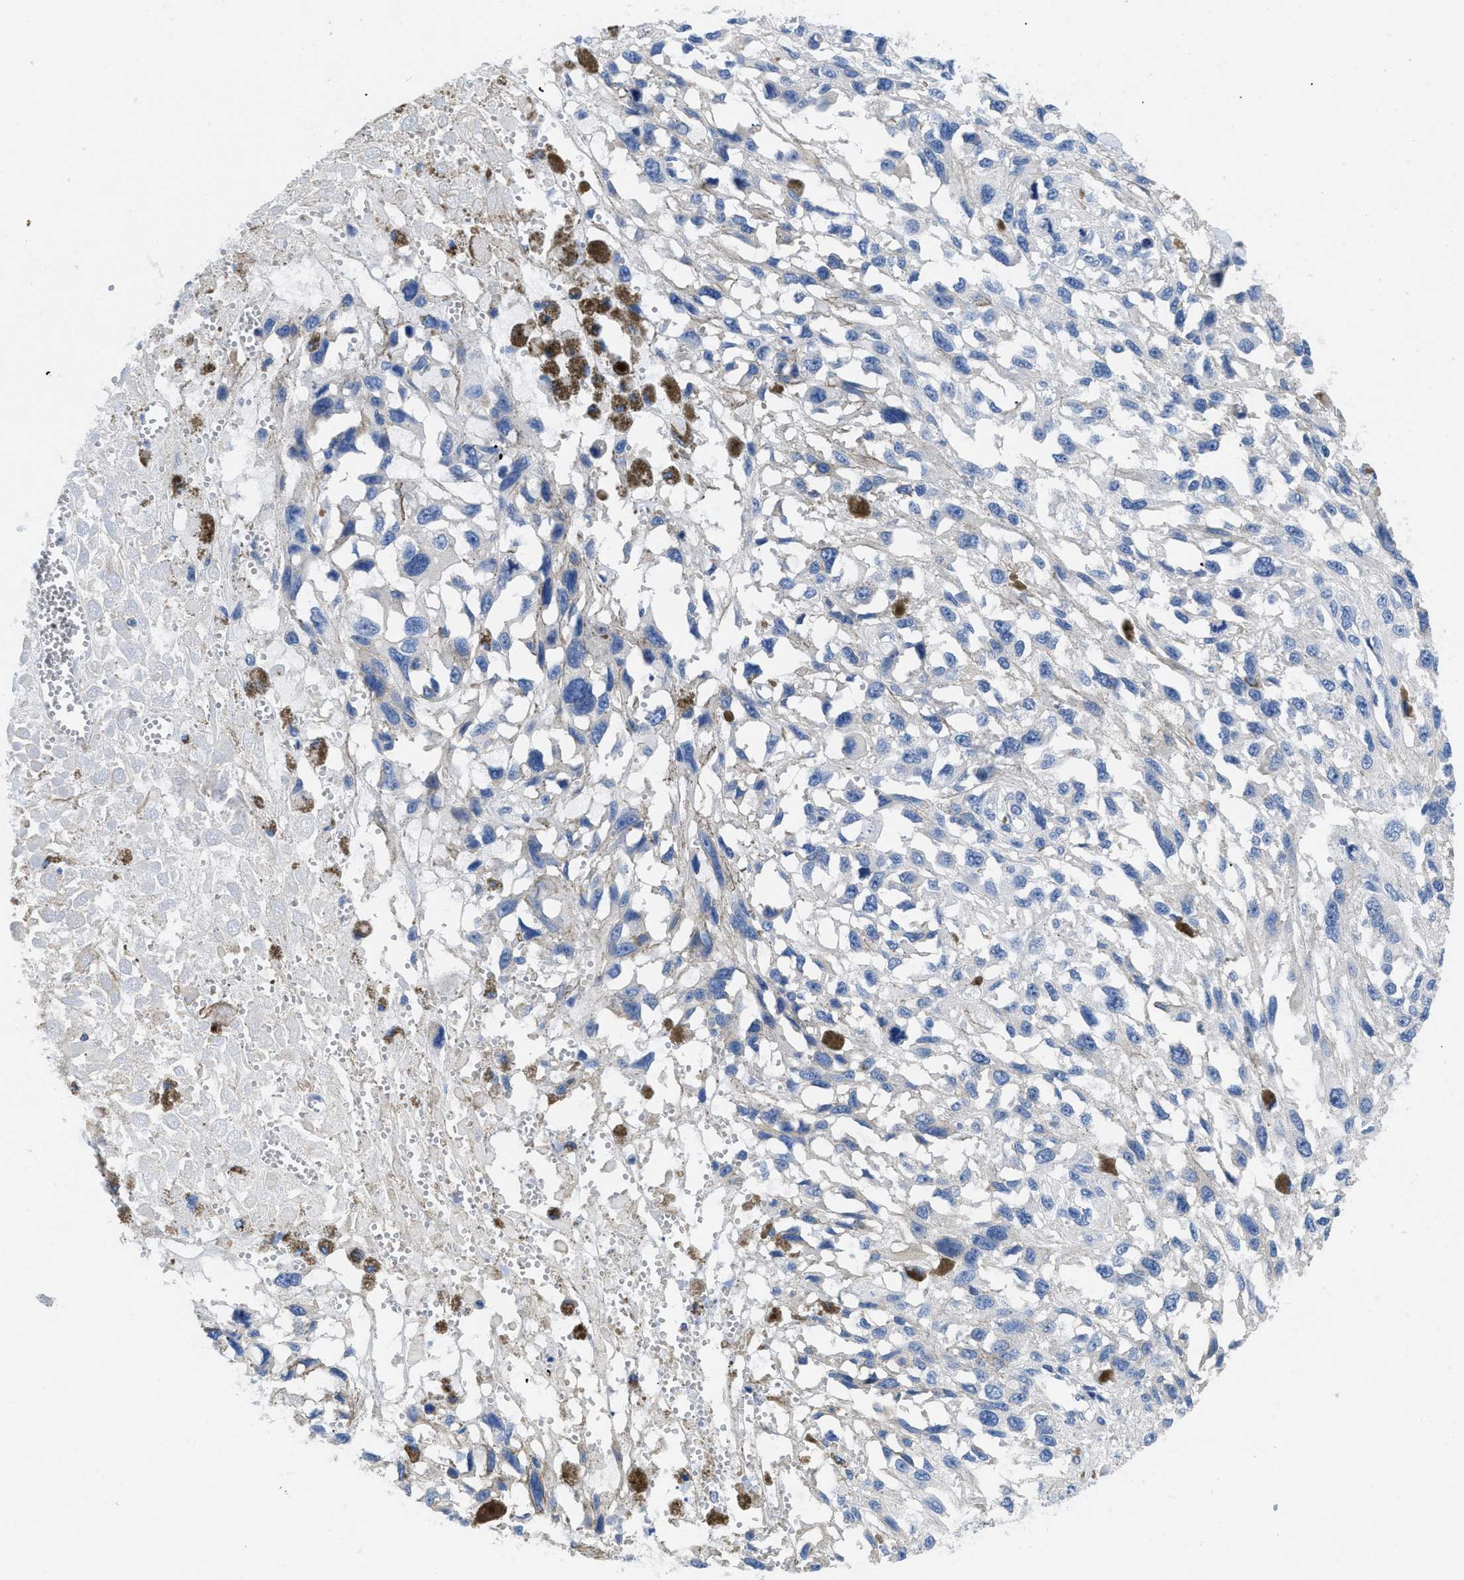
{"staining": {"intensity": "negative", "quantity": "none", "location": "none"}, "tissue": "melanoma", "cell_type": "Tumor cells", "image_type": "cancer", "snomed": [{"axis": "morphology", "description": "Malignant melanoma, Metastatic site"}, {"axis": "topography", "description": "Lymph node"}], "caption": "Histopathology image shows no protein expression in tumor cells of malignant melanoma (metastatic site) tissue.", "gene": "HLA-DPA1", "patient": {"sex": "male", "age": 59}}